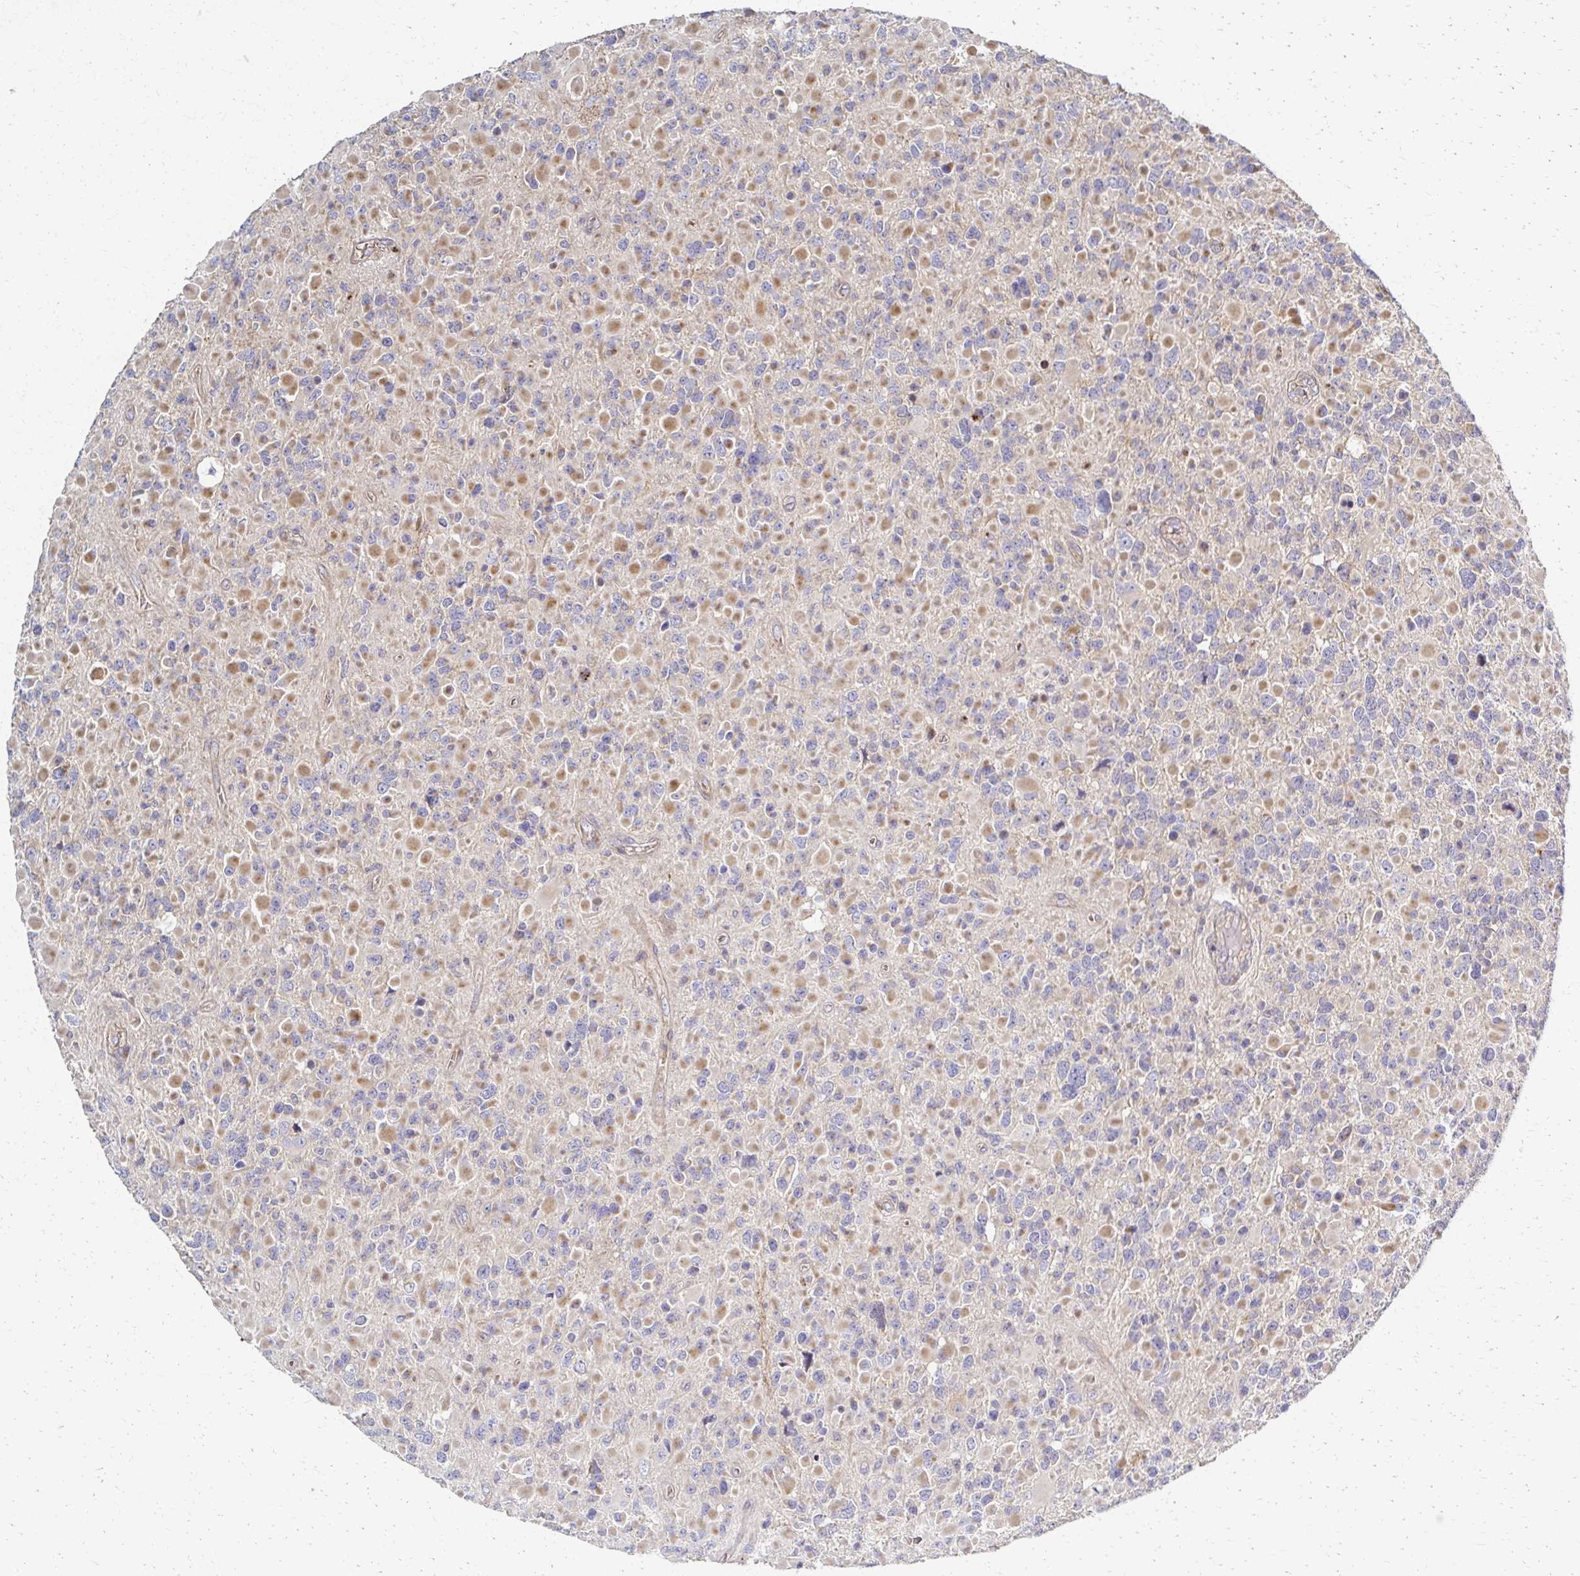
{"staining": {"intensity": "negative", "quantity": "none", "location": "none"}, "tissue": "glioma", "cell_type": "Tumor cells", "image_type": "cancer", "snomed": [{"axis": "morphology", "description": "Glioma, malignant, High grade"}, {"axis": "topography", "description": "Brain"}], "caption": "Immunohistochemistry (IHC) histopathology image of neoplastic tissue: high-grade glioma (malignant) stained with DAB (3,3'-diaminobenzidine) displays no significant protein positivity in tumor cells. (DAB (3,3'-diaminobenzidine) immunohistochemistry with hematoxylin counter stain).", "gene": "SKA2", "patient": {"sex": "female", "age": 40}}